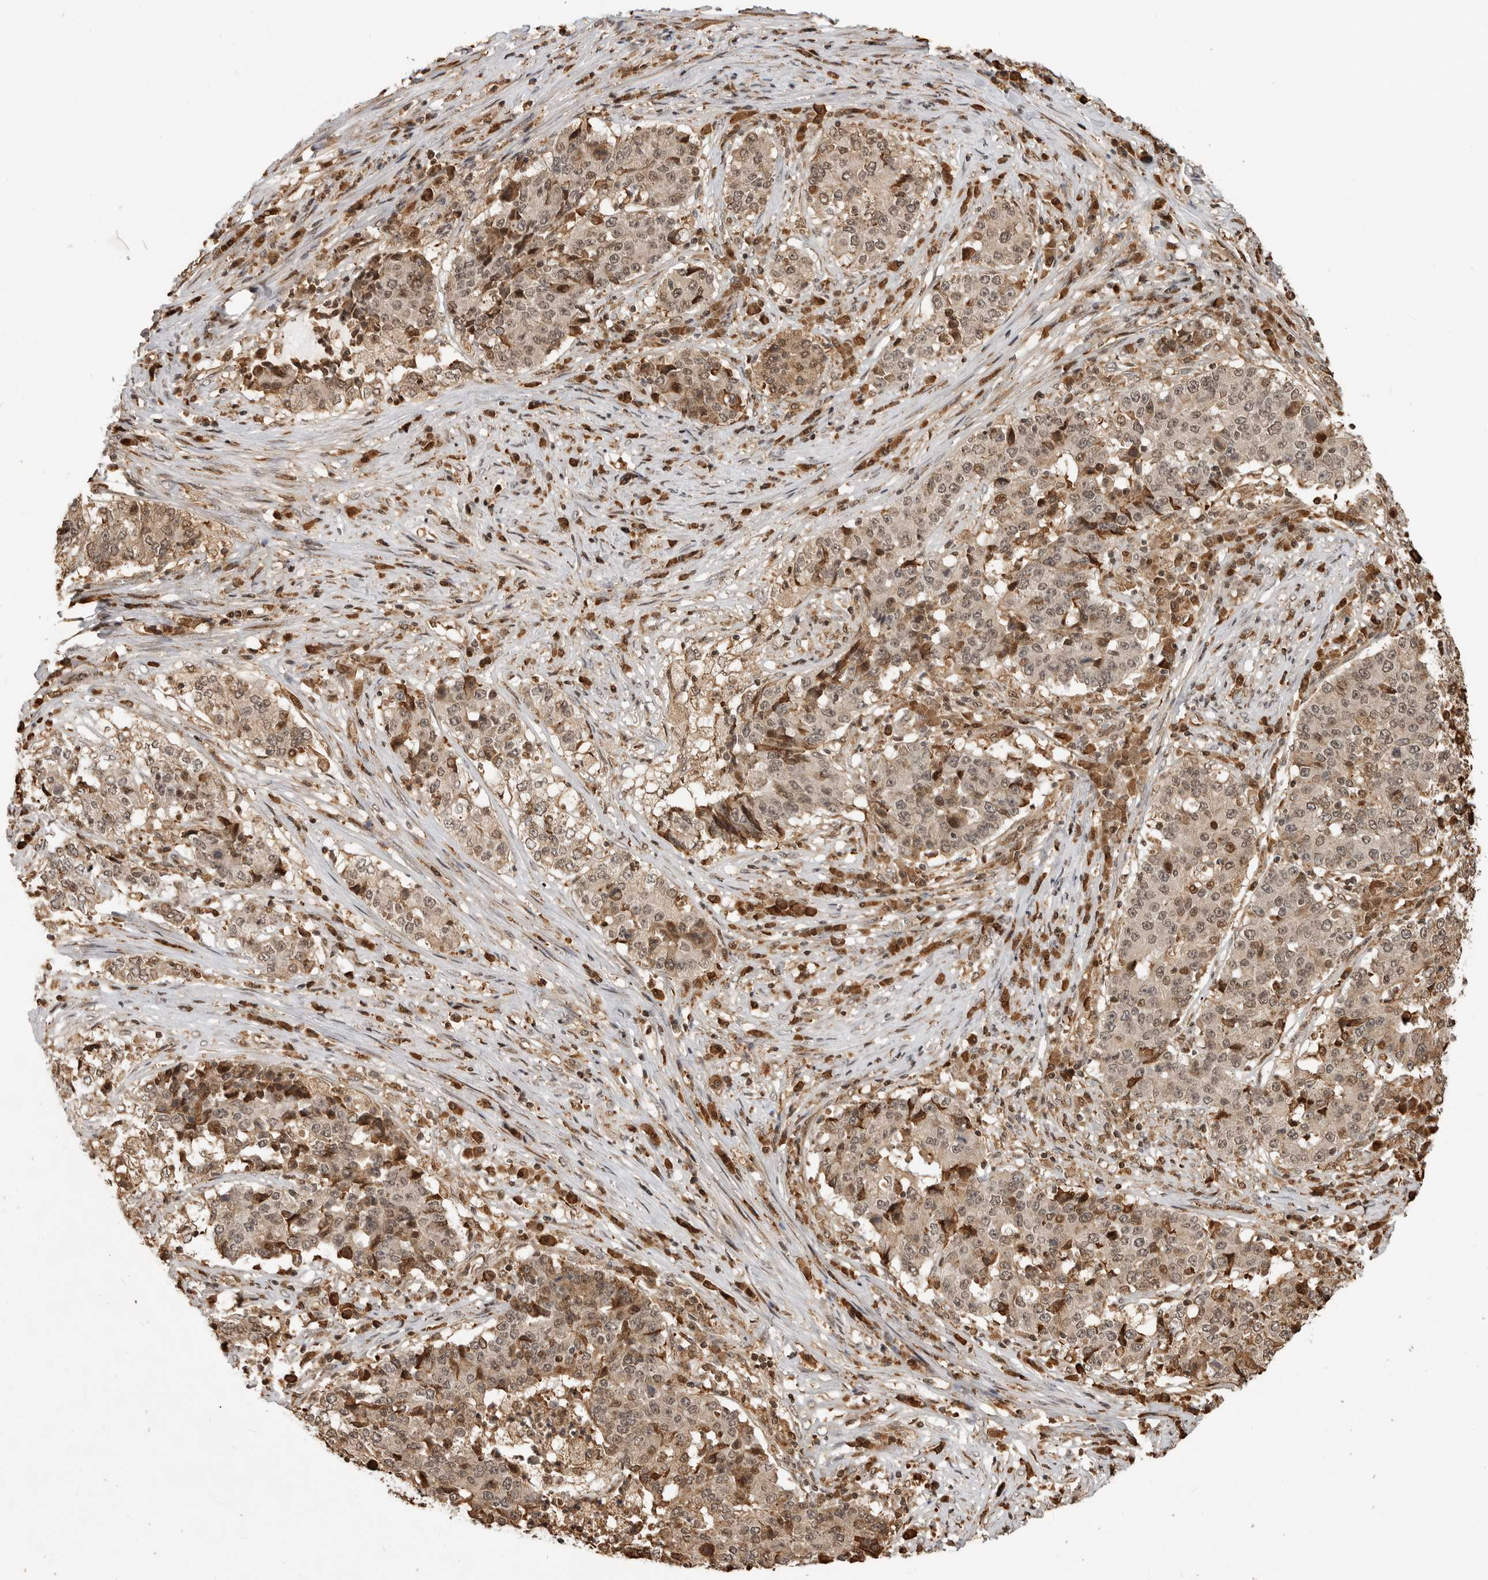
{"staining": {"intensity": "moderate", "quantity": ">75%", "location": "cytoplasmic/membranous,nuclear"}, "tissue": "stomach cancer", "cell_type": "Tumor cells", "image_type": "cancer", "snomed": [{"axis": "morphology", "description": "Adenocarcinoma, NOS"}, {"axis": "topography", "description": "Stomach"}], "caption": "Moderate cytoplasmic/membranous and nuclear staining for a protein is seen in approximately >75% of tumor cells of stomach cancer using immunohistochemistry.", "gene": "BMP2K", "patient": {"sex": "male", "age": 59}}